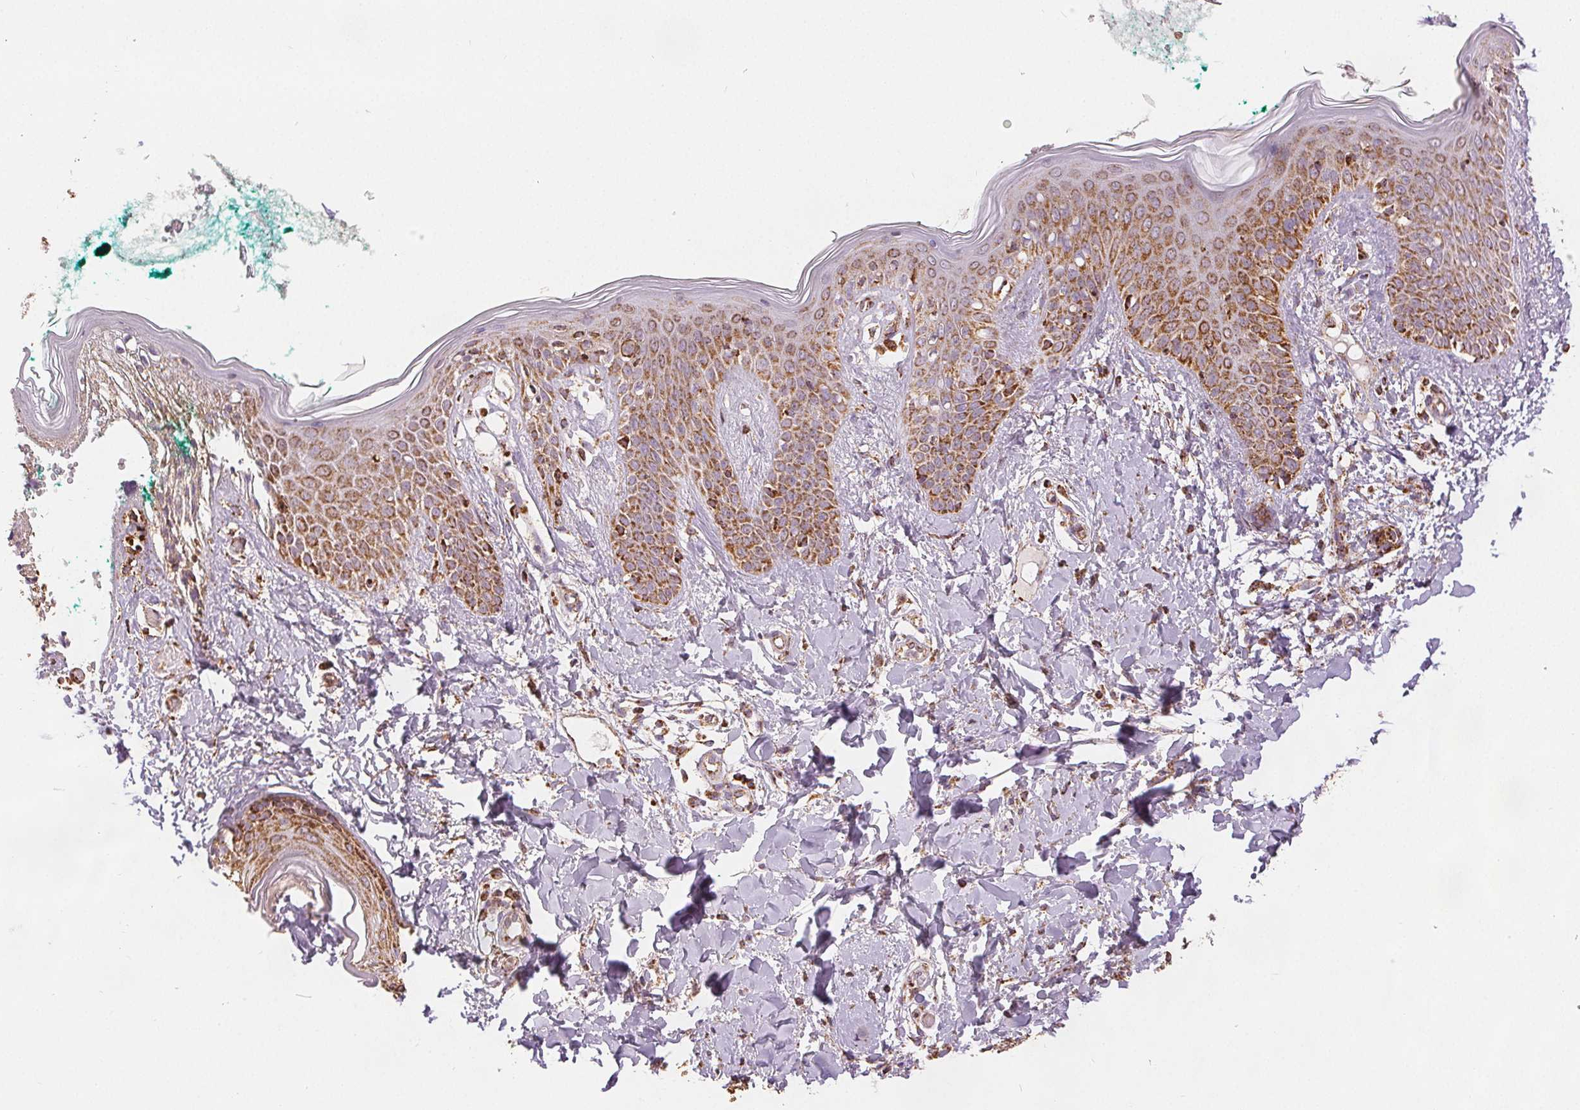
{"staining": {"intensity": "moderate", "quantity": "25%-75%", "location": "cytoplasmic/membranous"}, "tissue": "skin", "cell_type": "Fibroblasts", "image_type": "normal", "snomed": [{"axis": "morphology", "description": "Normal tissue, NOS"}, {"axis": "topography", "description": "Skin"}], "caption": "Immunohistochemistry (IHC) staining of normal skin, which reveals medium levels of moderate cytoplasmic/membranous staining in about 25%-75% of fibroblasts indicating moderate cytoplasmic/membranous protein positivity. The staining was performed using DAB (3,3'-diaminobenzidine) (brown) for protein detection and nuclei were counterstained in hematoxylin (blue).", "gene": "SDHB", "patient": {"sex": "male", "age": 16}}